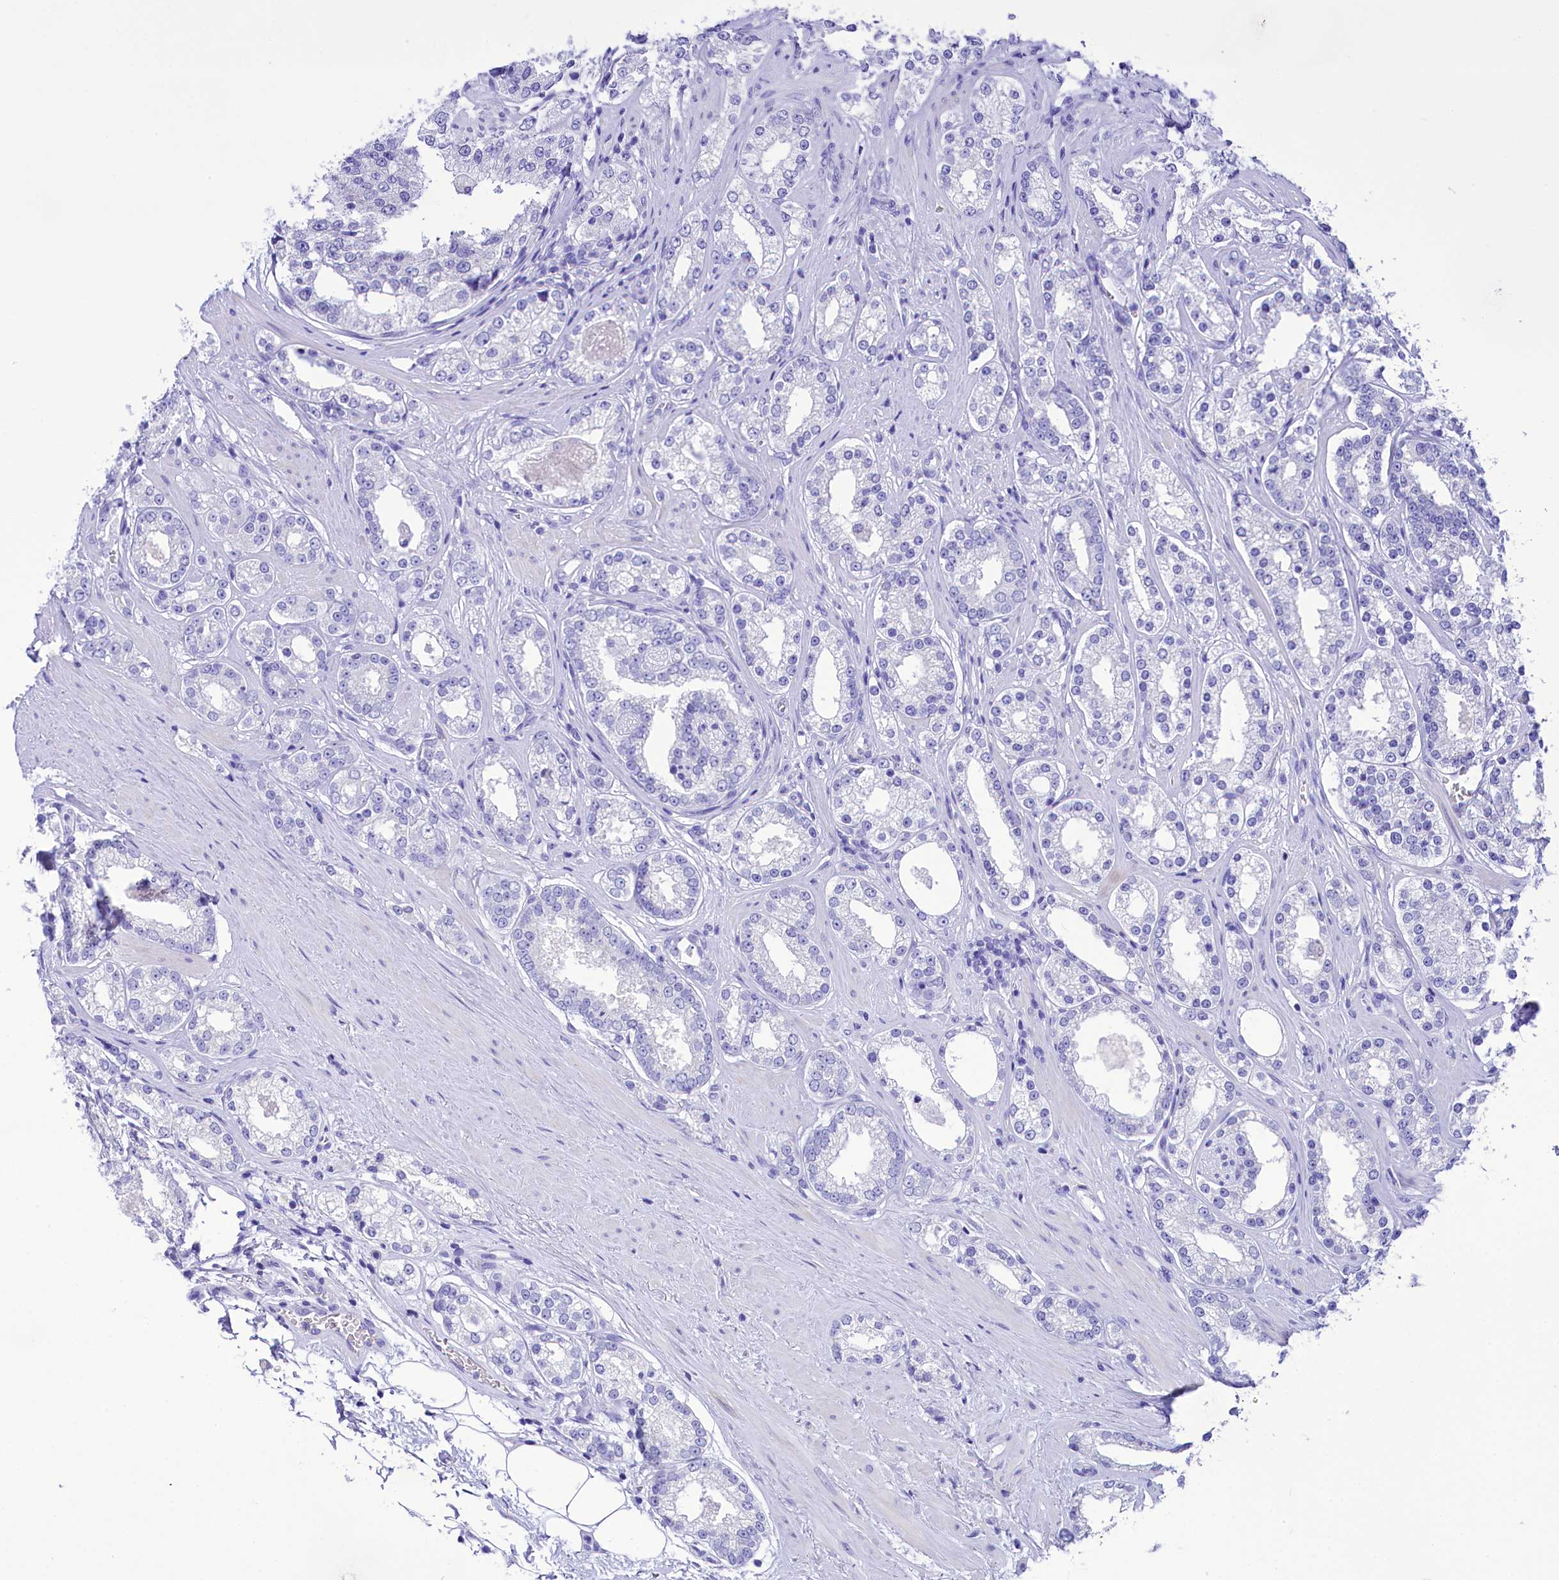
{"staining": {"intensity": "negative", "quantity": "none", "location": "none"}, "tissue": "prostate cancer", "cell_type": "Tumor cells", "image_type": "cancer", "snomed": [{"axis": "morphology", "description": "Normal tissue, NOS"}, {"axis": "morphology", "description": "Adenocarcinoma, High grade"}, {"axis": "topography", "description": "Prostate"}], "caption": "A high-resolution micrograph shows immunohistochemistry (IHC) staining of prostate high-grade adenocarcinoma, which exhibits no significant staining in tumor cells.", "gene": "TTC36", "patient": {"sex": "male", "age": 83}}